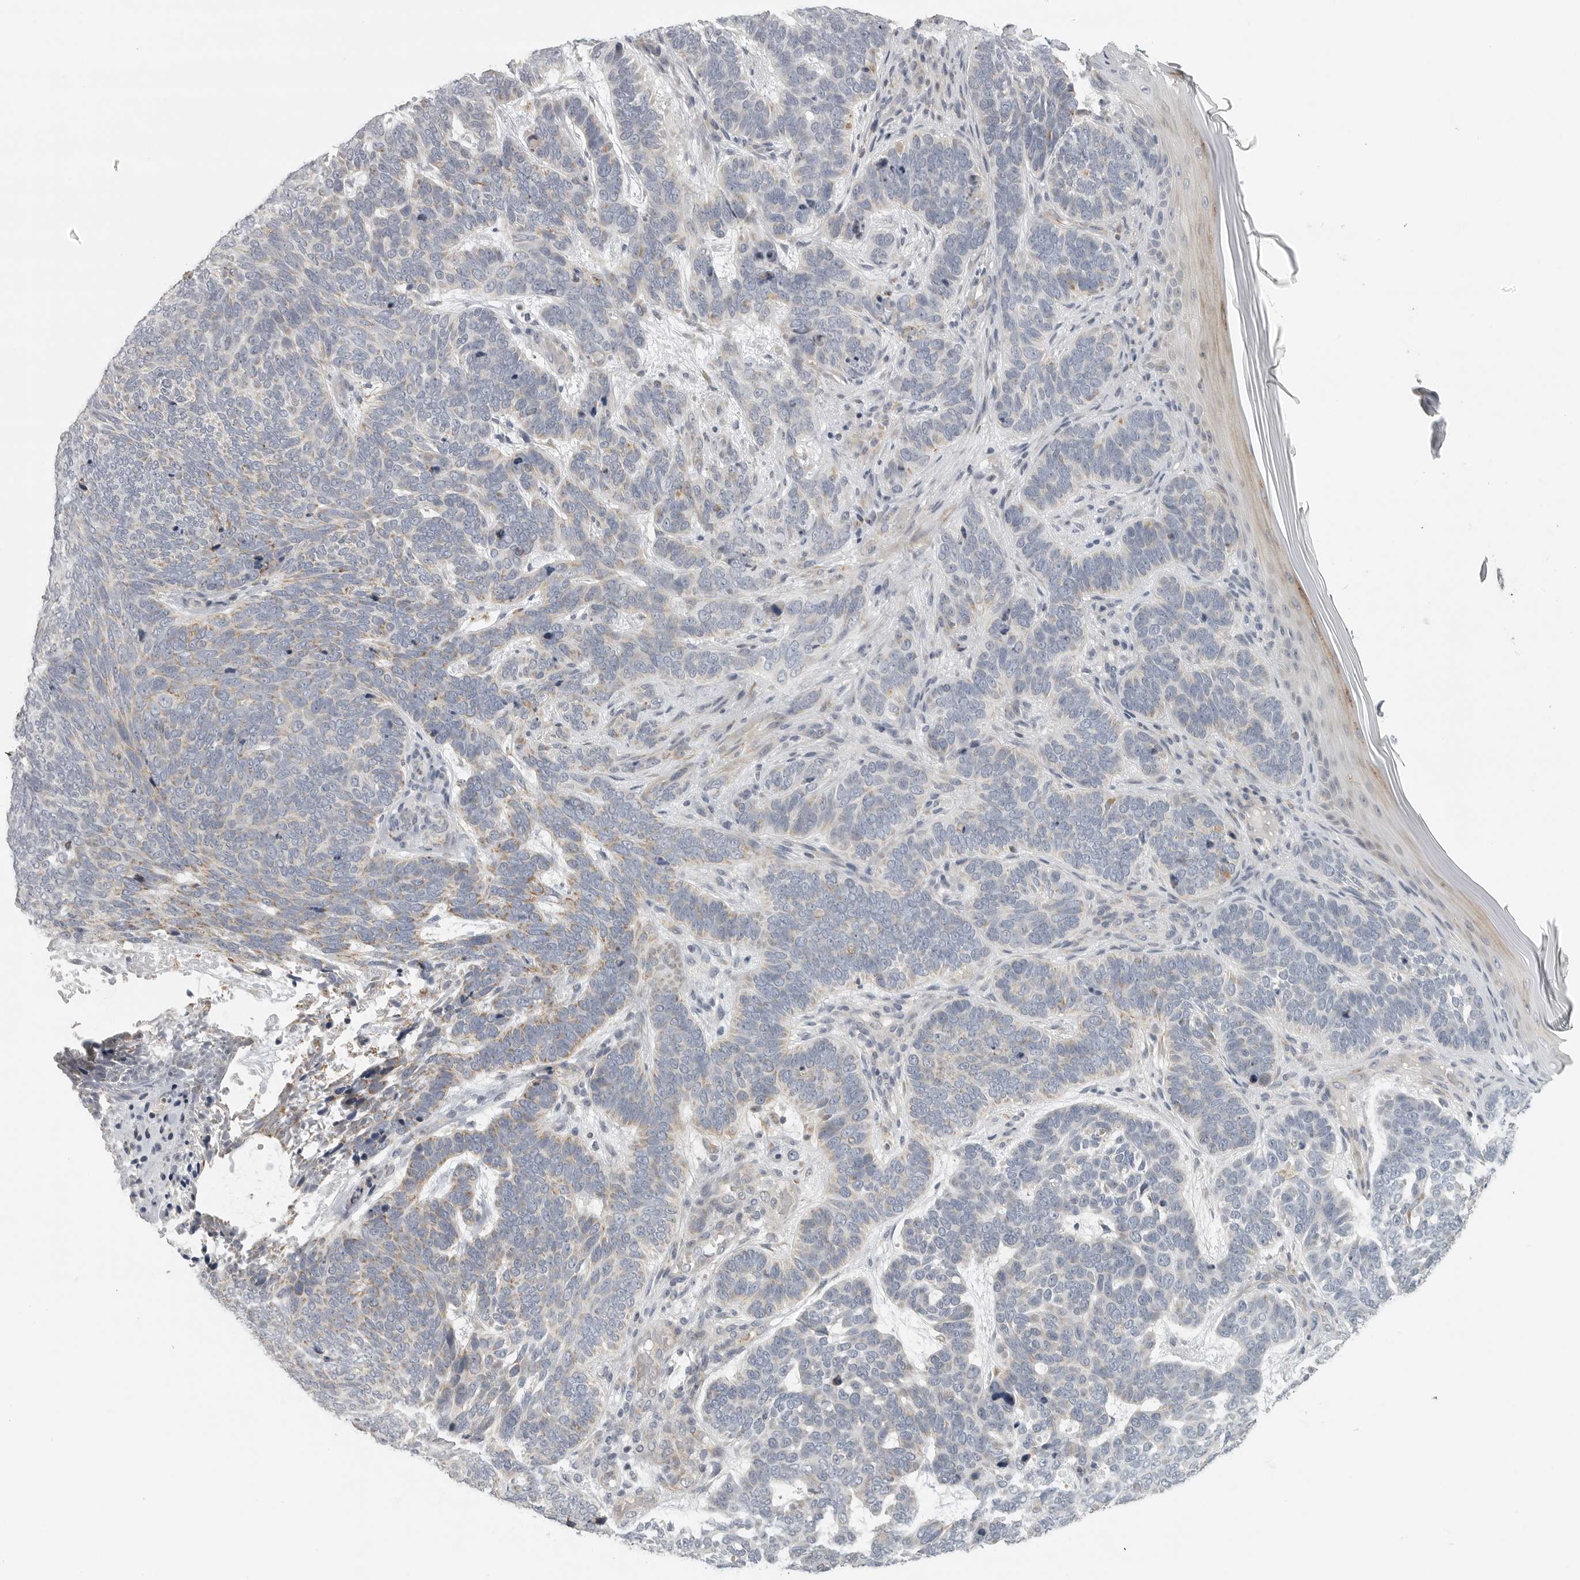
{"staining": {"intensity": "weak", "quantity": "<25%", "location": "cytoplasmic/membranous"}, "tissue": "skin cancer", "cell_type": "Tumor cells", "image_type": "cancer", "snomed": [{"axis": "morphology", "description": "Basal cell carcinoma"}, {"axis": "topography", "description": "Skin"}], "caption": "There is no significant positivity in tumor cells of skin cancer. The staining was performed using DAB (3,3'-diaminobenzidine) to visualize the protein expression in brown, while the nuclei were stained in blue with hematoxylin (Magnification: 20x).", "gene": "RXFP3", "patient": {"sex": "female", "age": 85}}